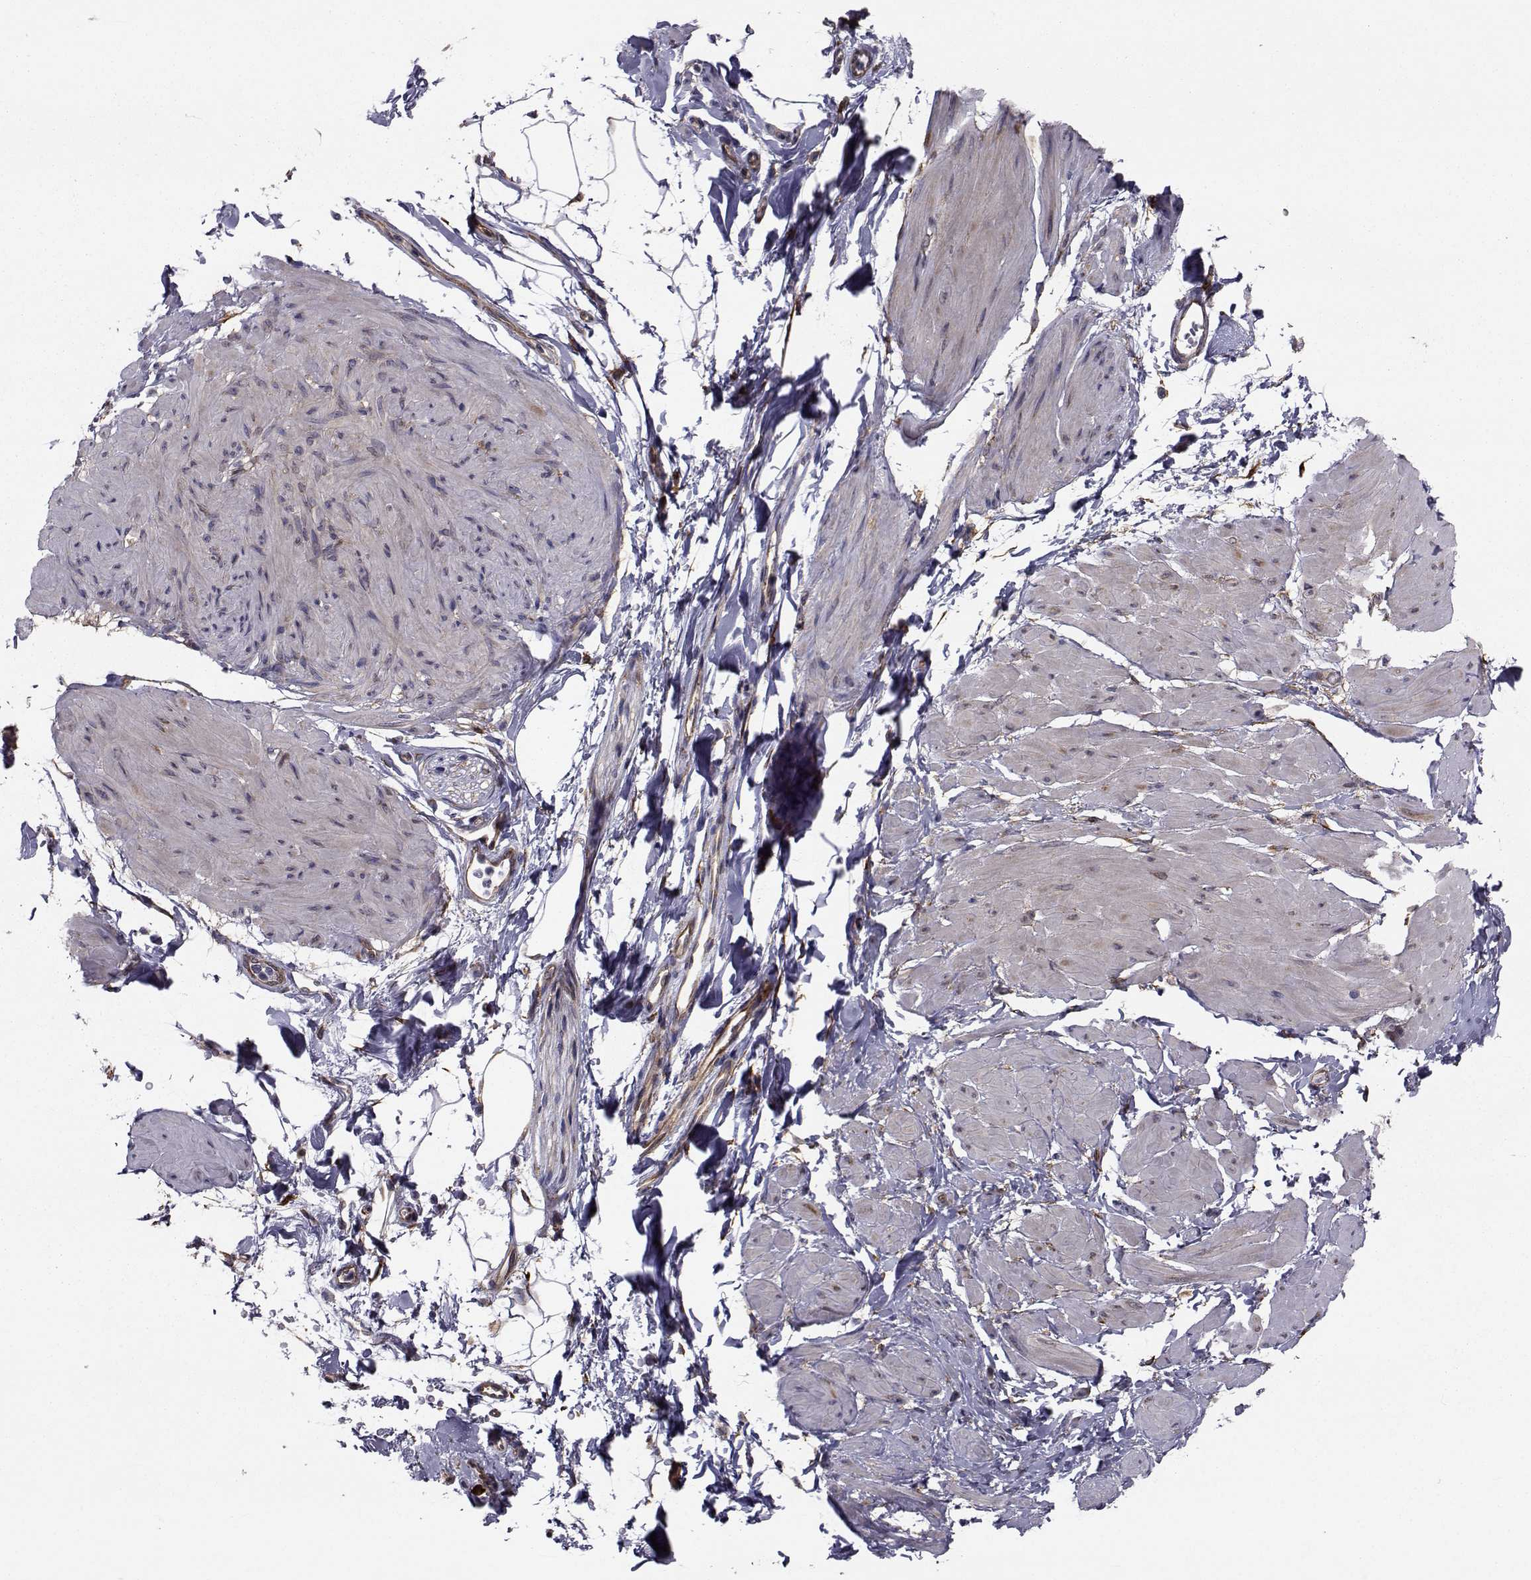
{"staining": {"intensity": "negative", "quantity": "none", "location": "none"}, "tissue": "smooth muscle", "cell_type": "Smooth muscle cells", "image_type": "normal", "snomed": [{"axis": "morphology", "description": "Normal tissue, NOS"}, {"axis": "topography", "description": "Adipose tissue"}, {"axis": "topography", "description": "Smooth muscle"}, {"axis": "topography", "description": "Peripheral nerve tissue"}], "caption": "IHC image of normal smooth muscle stained for a protein (brown), which exhibits no expression in smooth muscle cells. (DAB (3,3'-diaminobenzidine) immunohistochemistry with hematoxylin counter stain).", "gene": "TRIP10", "patient": {"sex": "male", "age": 83}}